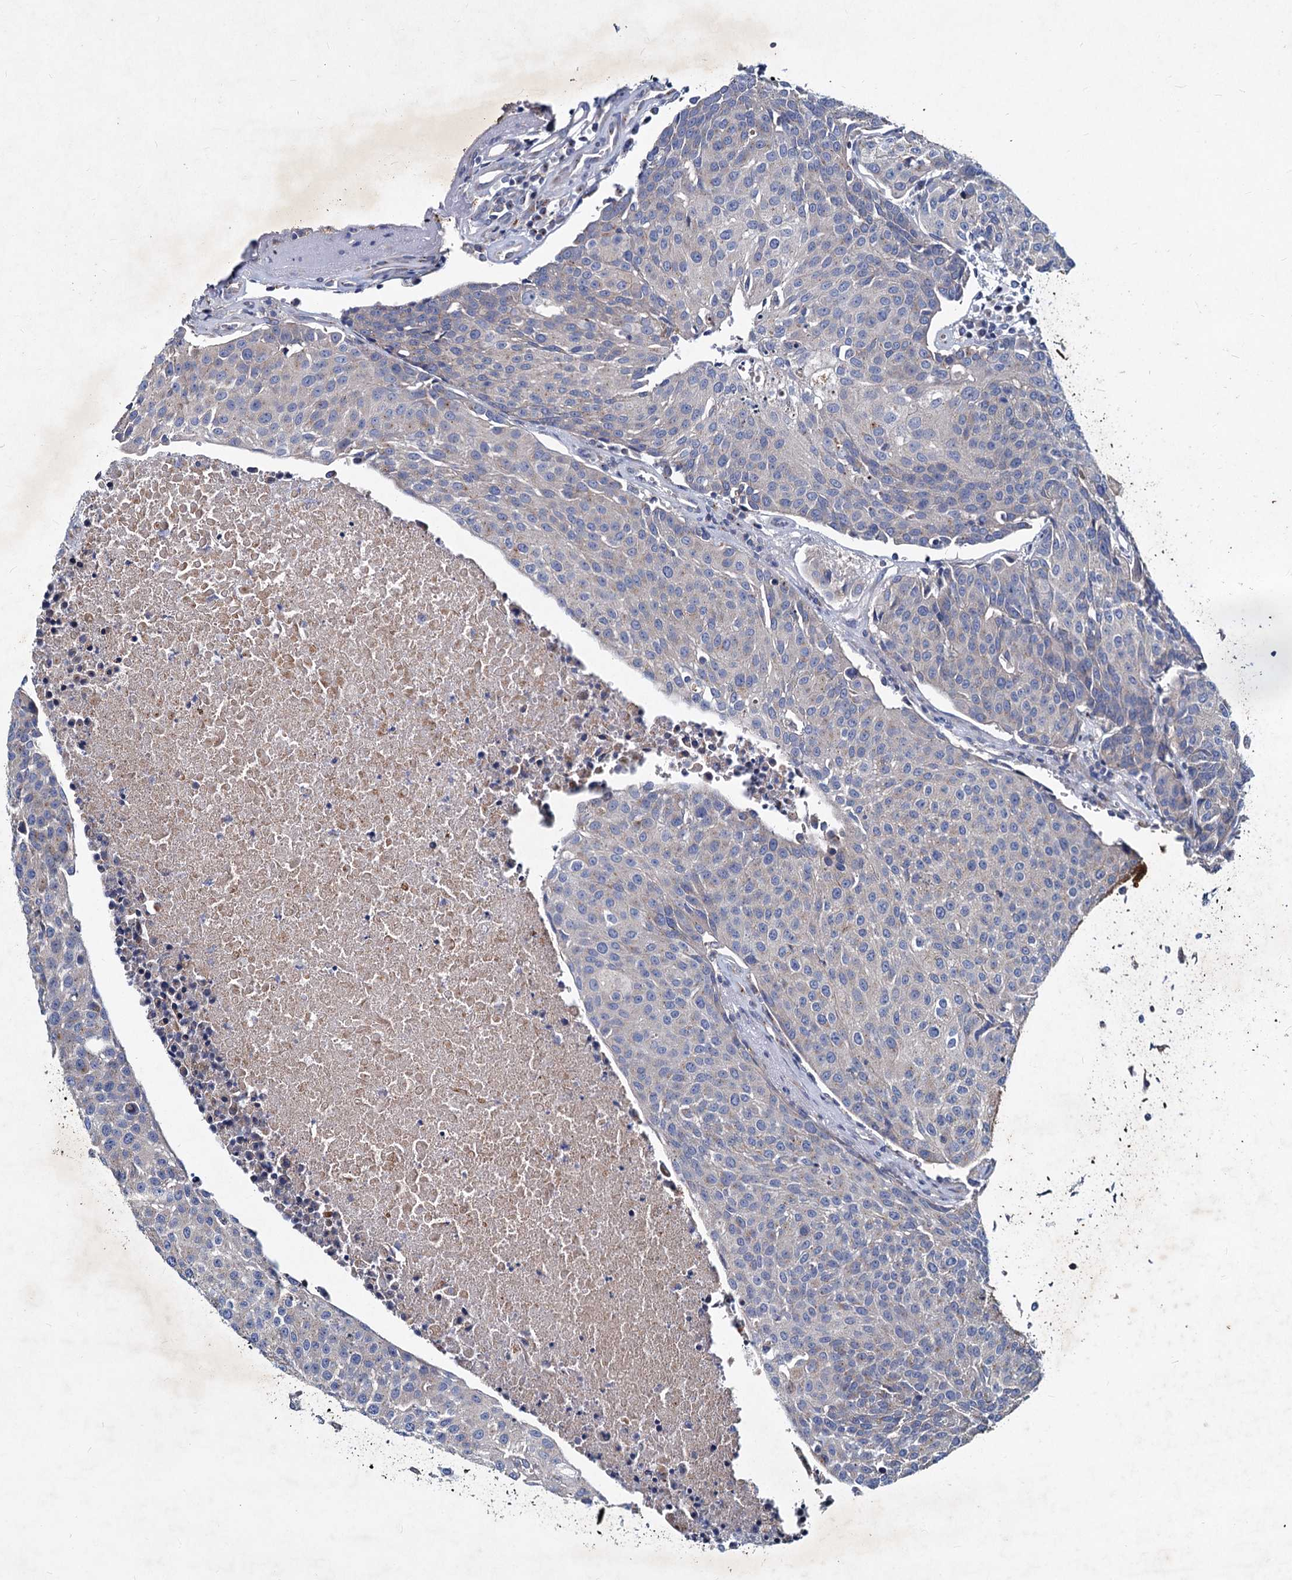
{"staining": {"intensity": "negative", "quantity": "none", "location": "none"}, "tissue": "urothelial cancer", "cell_type": "Tumor cells", "image_type": "cancer", "snomed": [{"axis": "morphology", "description": "Urothelial carcinoma, High grade"}, {"axis": "topography", "description": "Urinary bladder"}], "caption": "Tumor cells are negative for brown protein staining in urothelial cancer.", "gene": "AGBL4", "patient": {"sex": "female", "age": 85}}